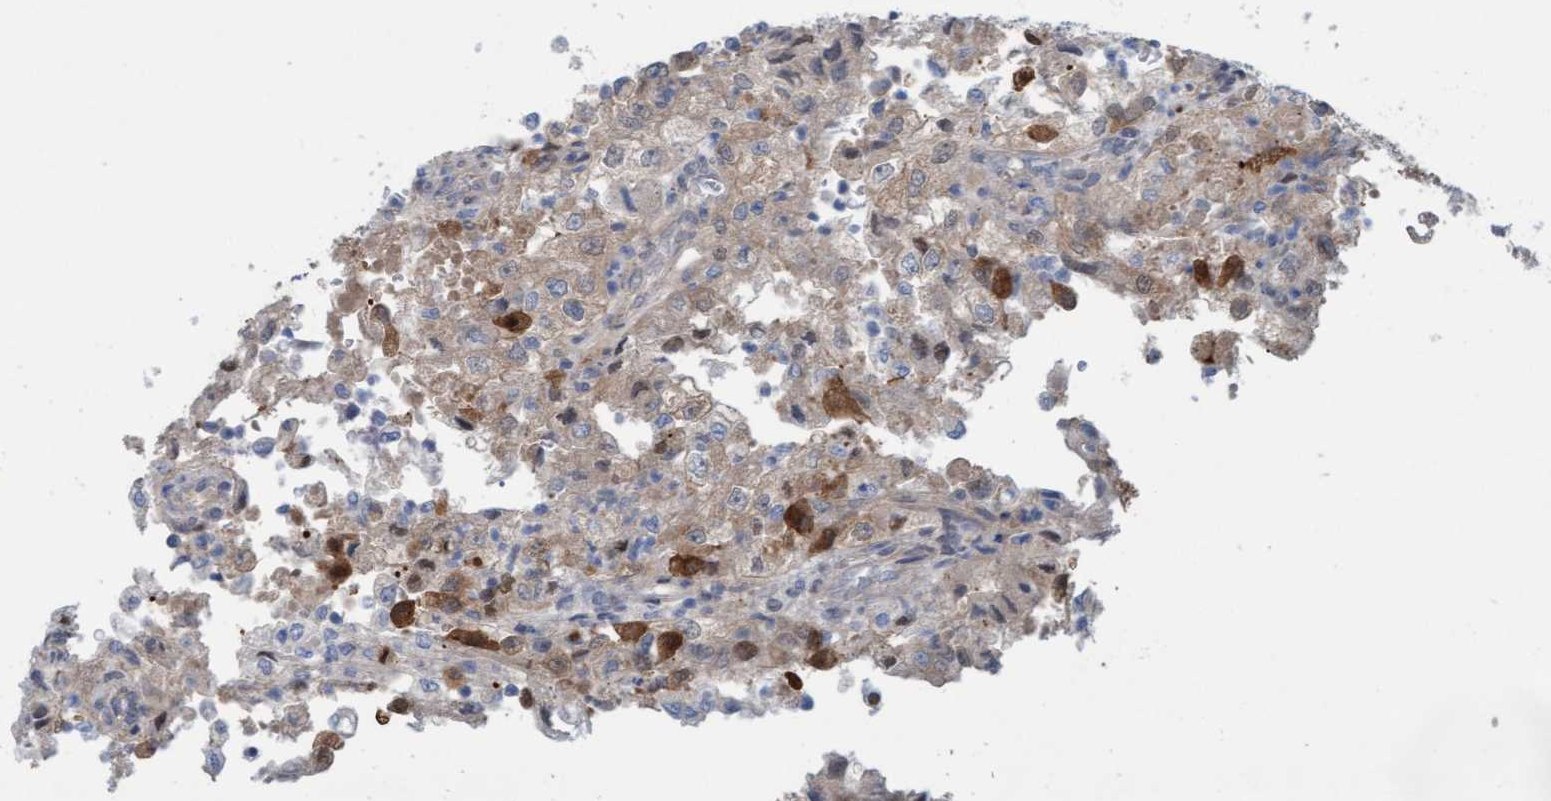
{"staining": {"intensity": "moderate", "quantity": ">75%", "location": "cytoplasmic/membranous"}, "tissue": "renal cancer", "cell_type": "Tumor cells", "image_type": "cancer", "snomed": [{"axis": "morphology", "description": "Adenocarcinoma, NOS"}, {"axis": "topography", "description": "Kidney"}], "caption": "Protein staining displays moderate cytoplasmic/membranous positivity in about >75% of tumor cells in renal adenocarcinoma.", "gene": "KLHL25", "patient": {"sex": "female", "age": 54}}